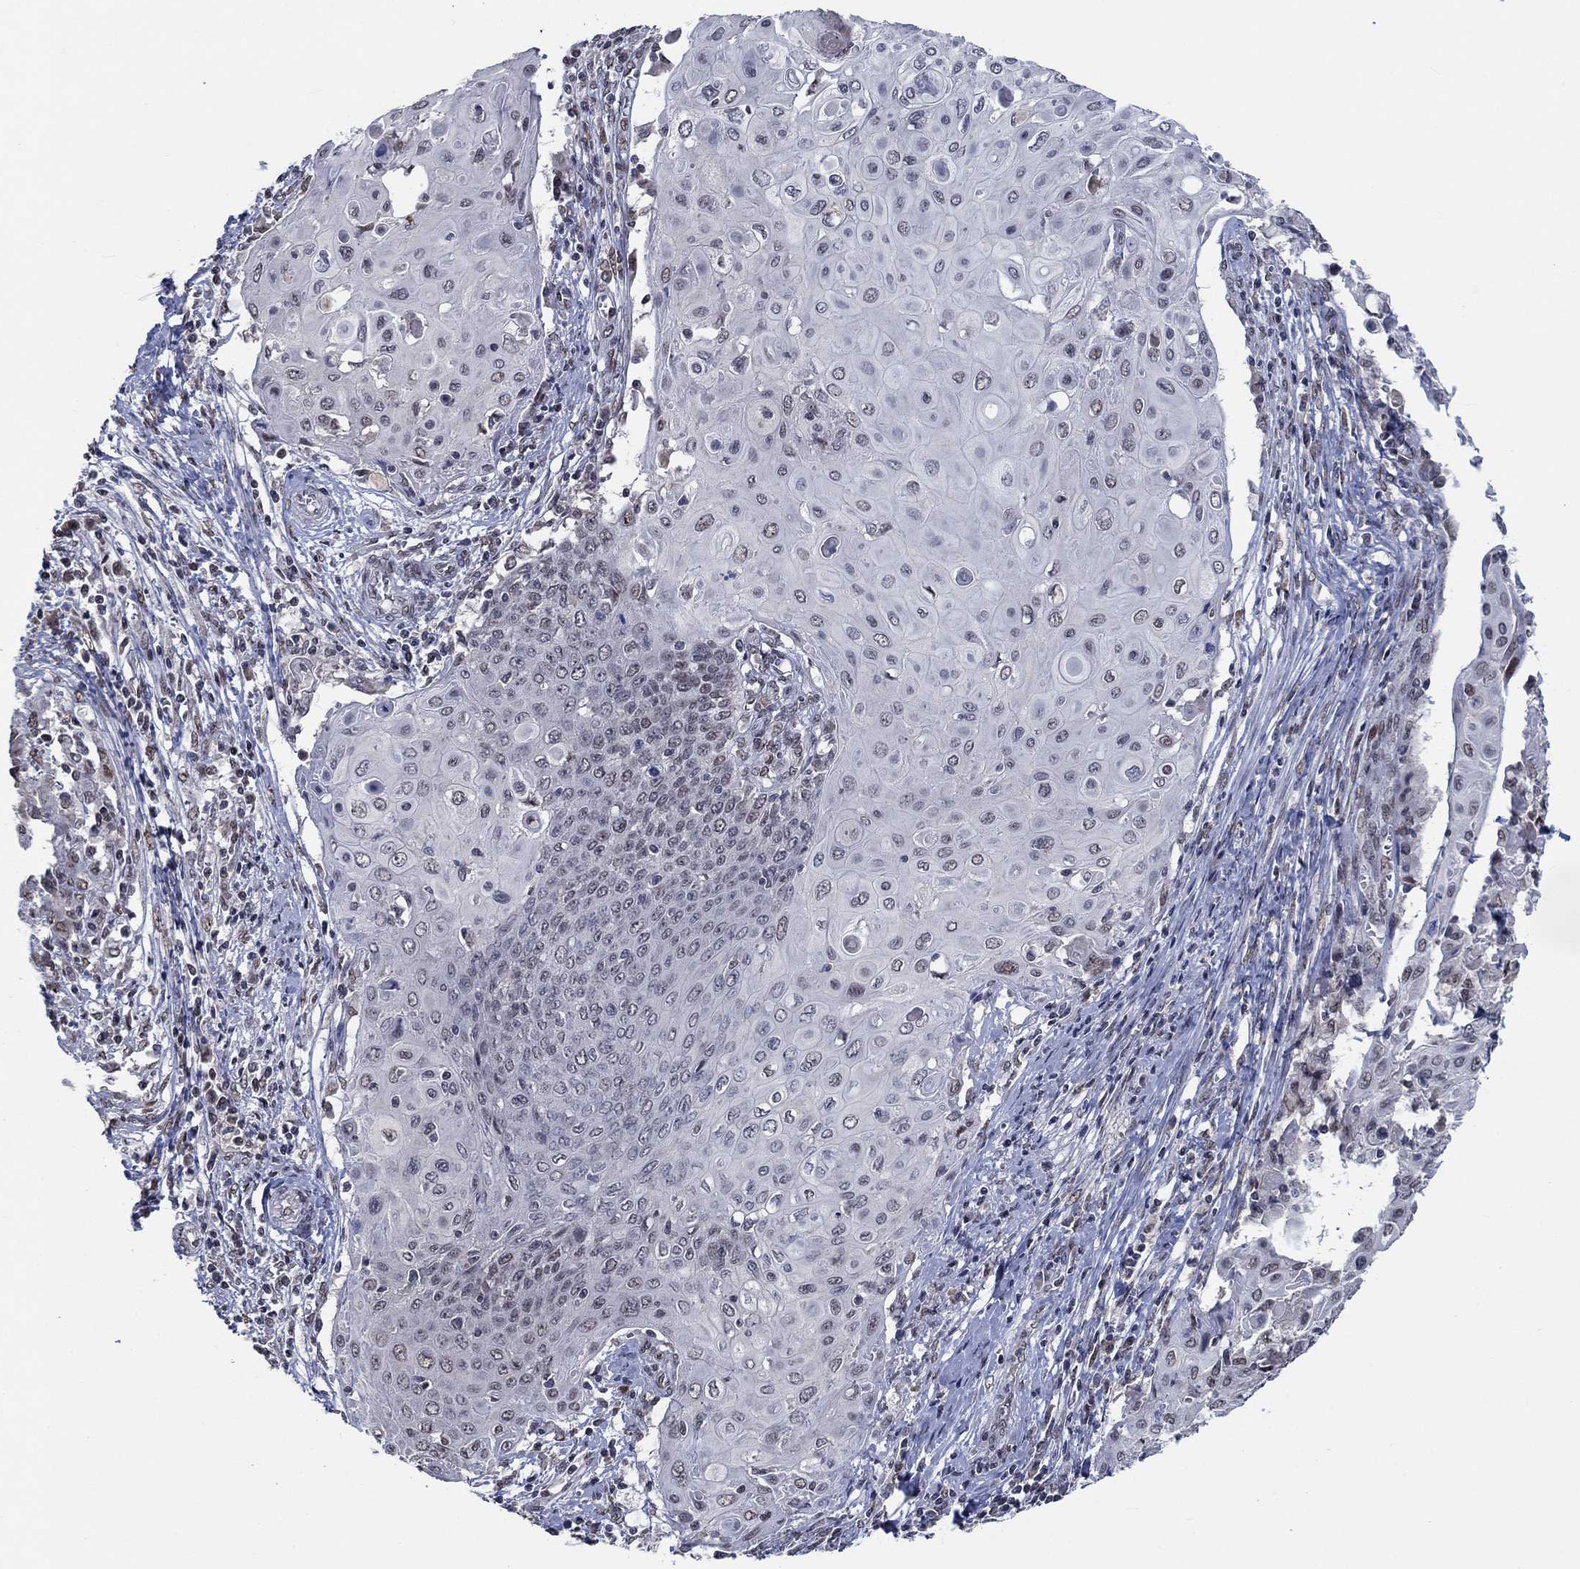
{"staining": {"intensity": "moderate", "quantity": "<25%", "location": "nuclear"}, "tissue": "cervical cancer", "cell_type": "Tumor cells", "image_type": "cancer", "snomed": [{"axis": "morphology", "description": "Squamous cell carcinoma, NOS"}, {"axis": "topography", "description": "Cervix"}], "caption": "Cervical cancer (squamous cell carcinoma) stained with IHC shows moderate nuclear staining in approximately <25% of tumor cells.", "gene": "HTN1", "patient": {"sex": "female", "age": 39}}